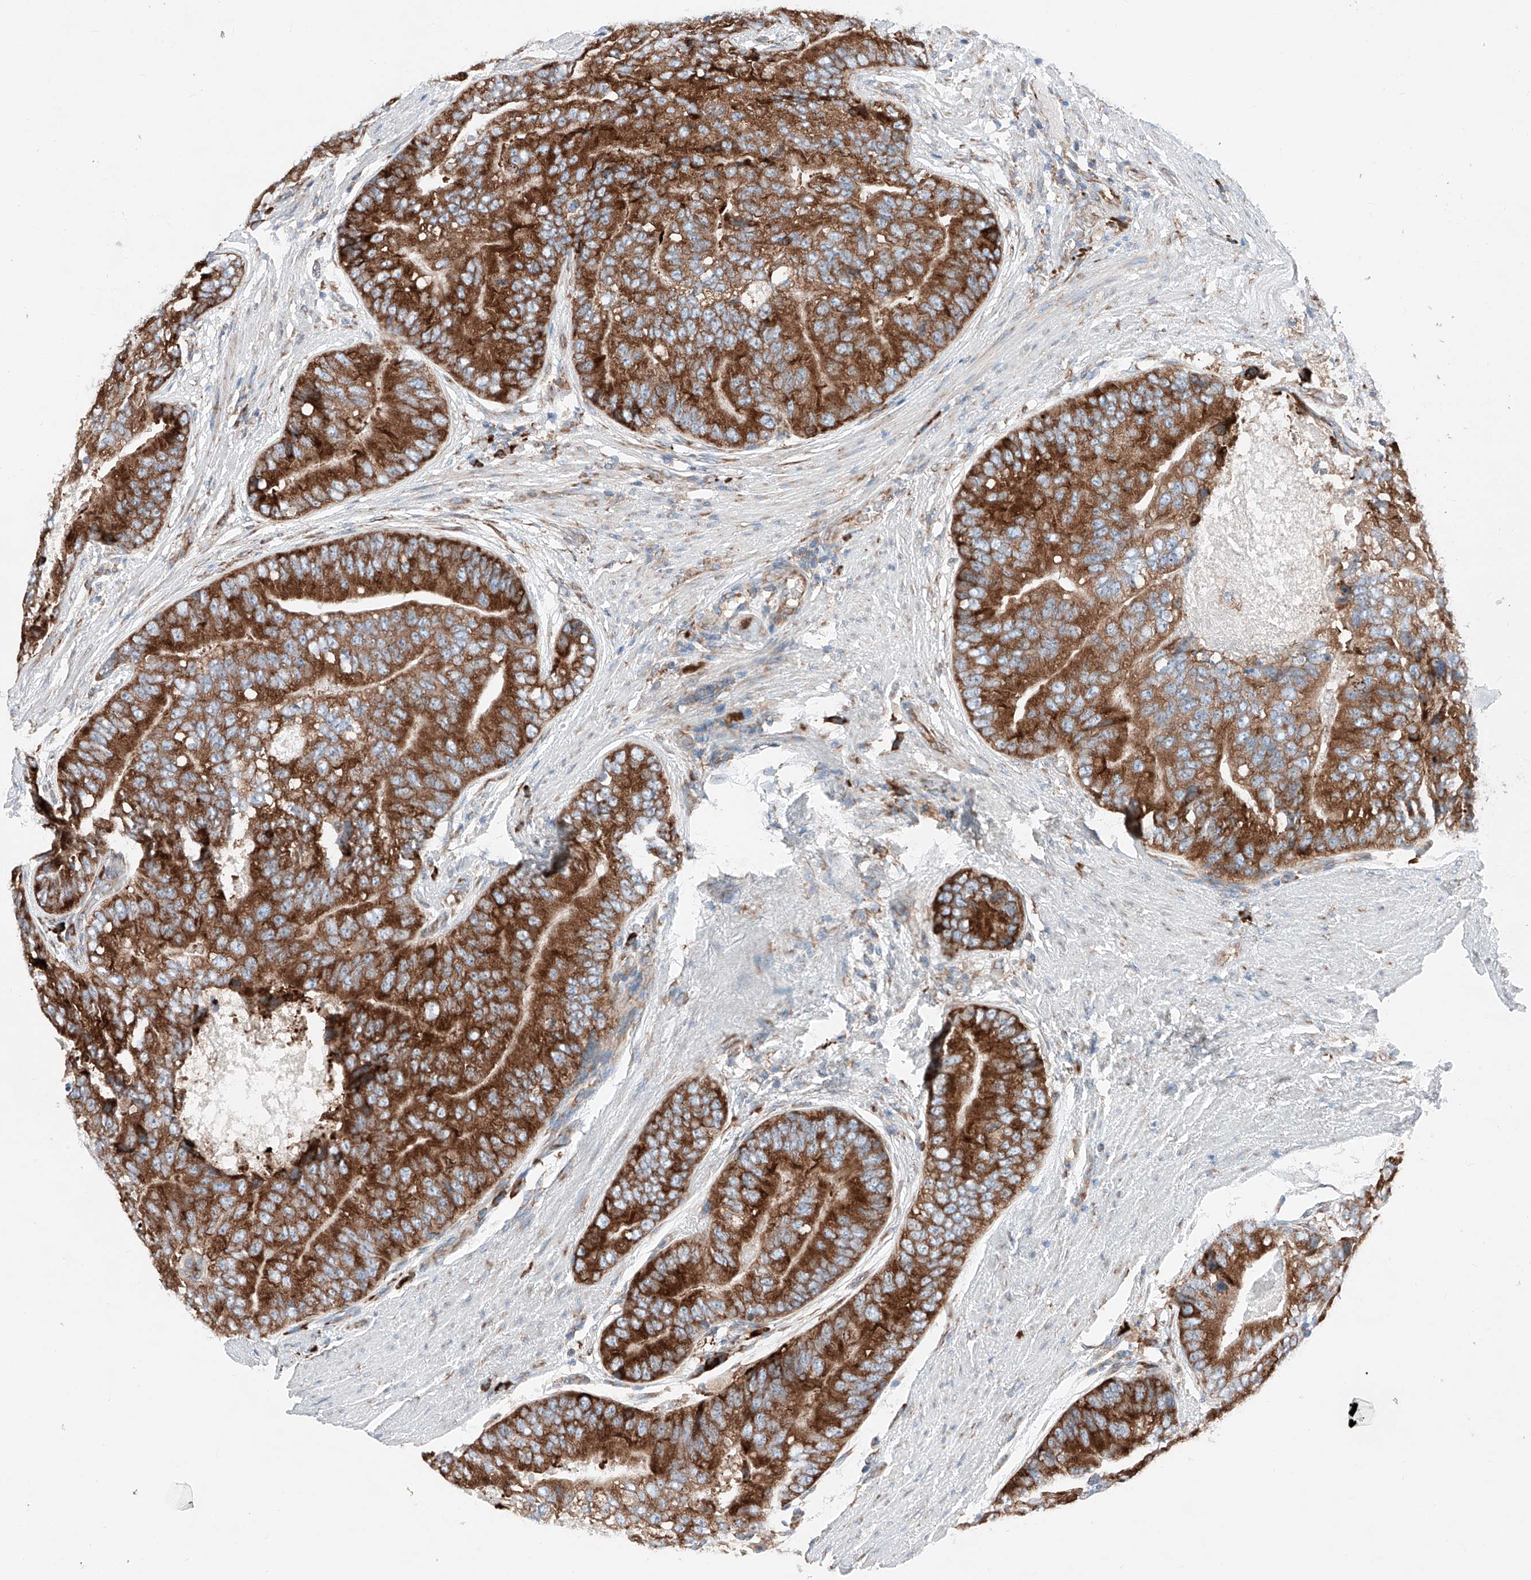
{"staining": {"intensity": "strong", "quantity": ">75%", "location": "cytoplasmic/membranous"}, "tissue": "prostate cancer", "cell_type": "Tumor cells", "image_type": "cancer", "snomed": [{"axis": "morphology", "description": "Adenocarcinoma, High grade"}, {"axis": "topography", "description": "Prostate"}], "caption": "Immunohistochemical staining of human prostate cancer (adenocarcinoma (high-grade)) reveals high levels of strong cytoplasmic/membranous expression in approximately >75% of tumor cells.", "gene": "CRELD1", "patient": {"sex": "male", "age": 70}}